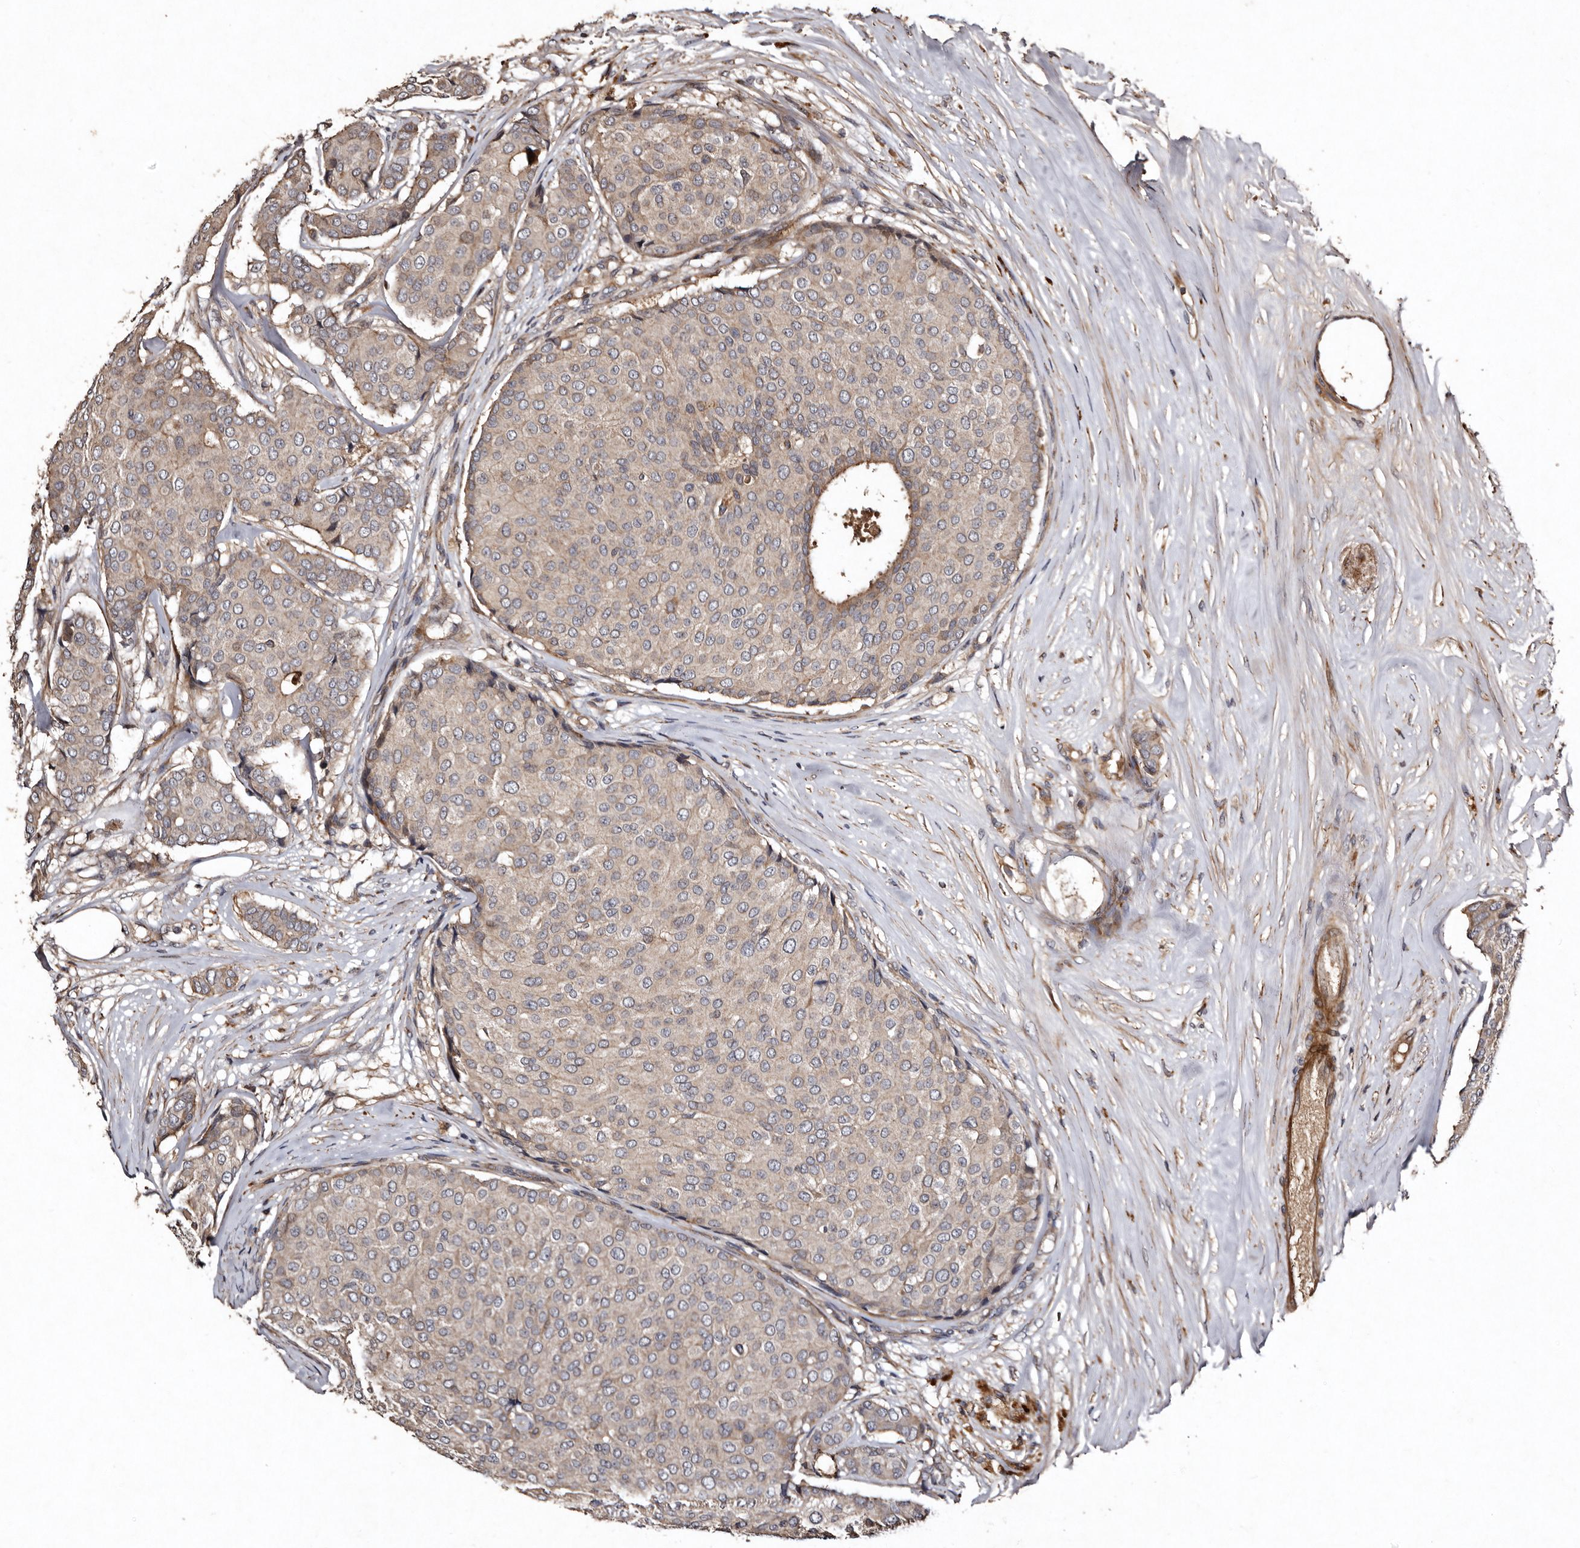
{"staining": {"intensity": "weak", "quantity": "<25%", "location": "cytoplasmic/membranous"}, "tissue": "breast cancer", "cell_type": "Tumor cells", "image_type": "cancer", "snomed": [{"axis": "morphology", "description": "Duct carcinoma"}, {"axis": "topography", "description": "Breast"}], "caption": "The photomicrograph demonstrates no significant staining in tumor cells of breast cancer (infiltrating ductal carcinoma). (DAB (3,3'-diaminobenzidine) immunohistochemistry with hematoxylin counter stain).", "gene": "PRKD3", "patient": {"sex": "female", "age": 75}}